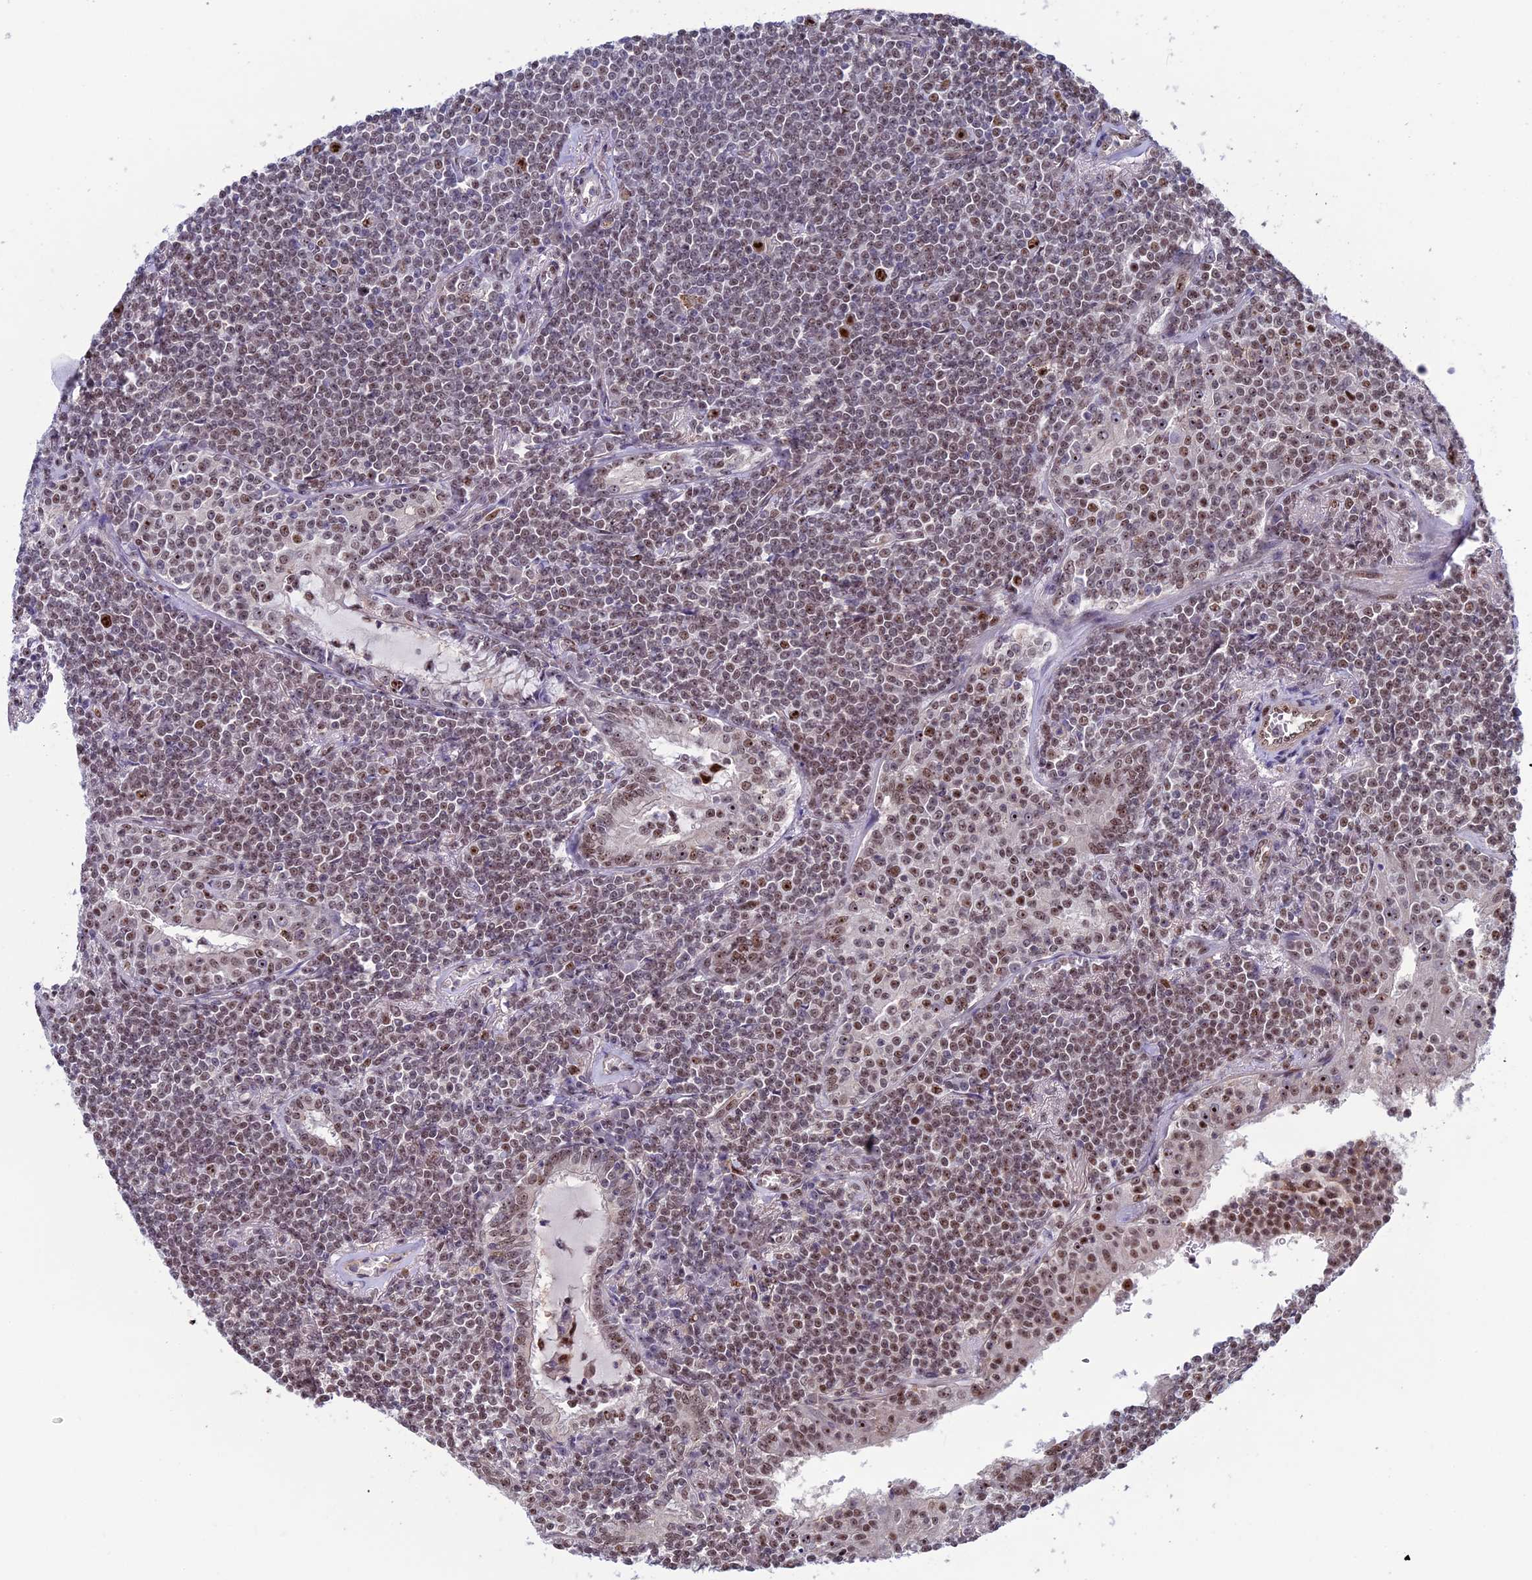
{"staining": {"intensity": "weak", "quantity": "25%-75%", "location": "nuclear"}, "tissue": "lymphoma", "cell_type": "Tumor cells", "image_type": "cancer", "snomed": [{"axis": "morphology", "description": "Malignant lymphoma, non-Hodgkin's type, Low grade"}, {"axis": "topography", "description": "Lung"}], "caption": "A micrograph of human malignant lymphoma, non-Hodgkin's type (low-grade) stained for a protein reveals weak nuclear brown staining in tumor cells. (brown staining indicates protein expression, while blue staining denotes nuclei).", "gene": "CCDC86", "patient": {"sex": "female", "age": 71}}